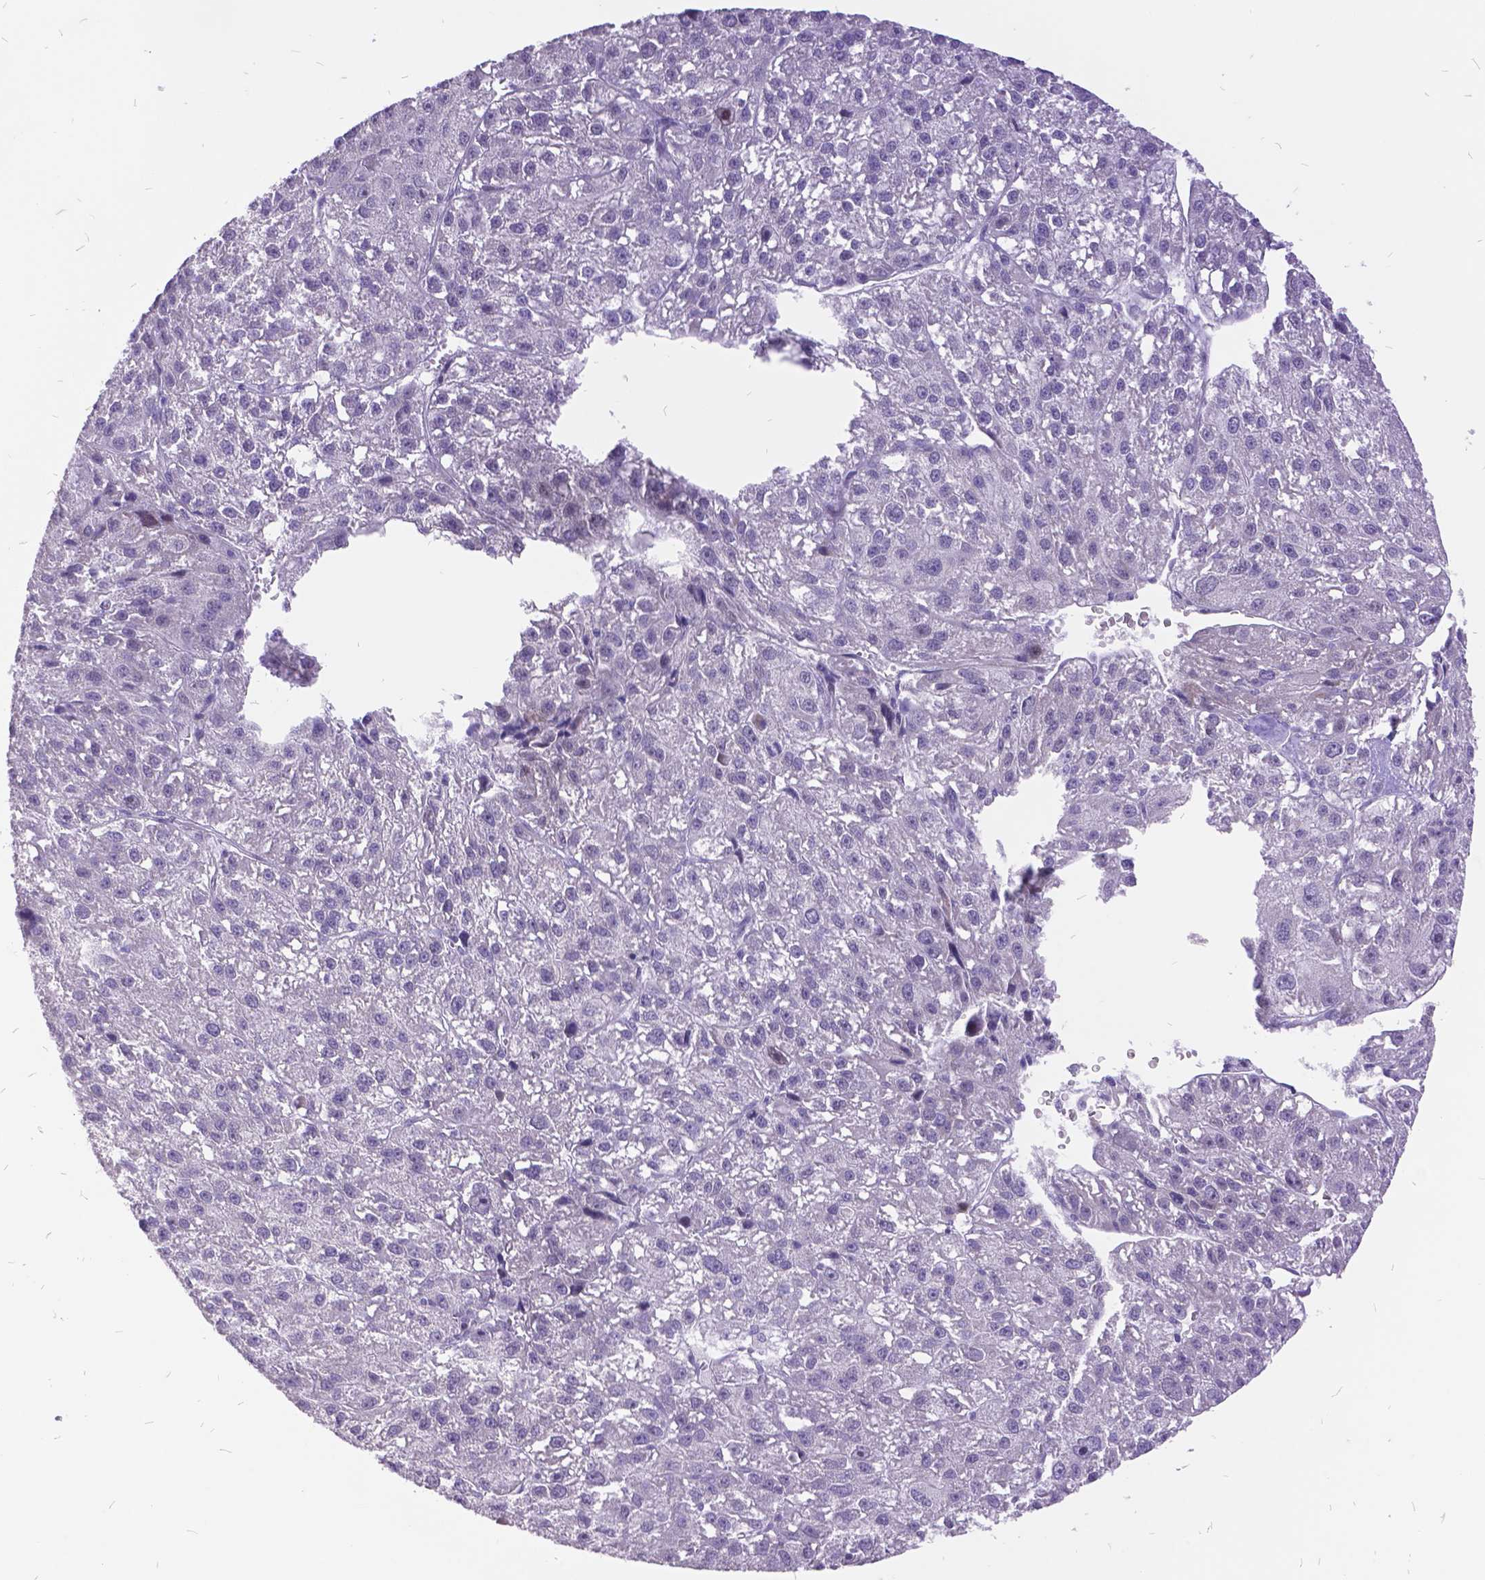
{"staining": {"intensity": "negative", "quantity": "none", "location": "none"}, "tissue": "liver cancer", "cell_type": "Tumor cells", "image_type": "cancer", "snomed": [{"axis": "morphology", "description": "Carcinoma, Hepatocellular, NOS"}, {"axis": "topography", "description": "Liver"}], "caption": "Human liver cancer (hepatocellular carcinoma) stained for a protein using immunohistochemistry exhibits no positivity in tumor cells.", "gene": "ITGB6", "patient": {"sex": "female", "age": 70}}